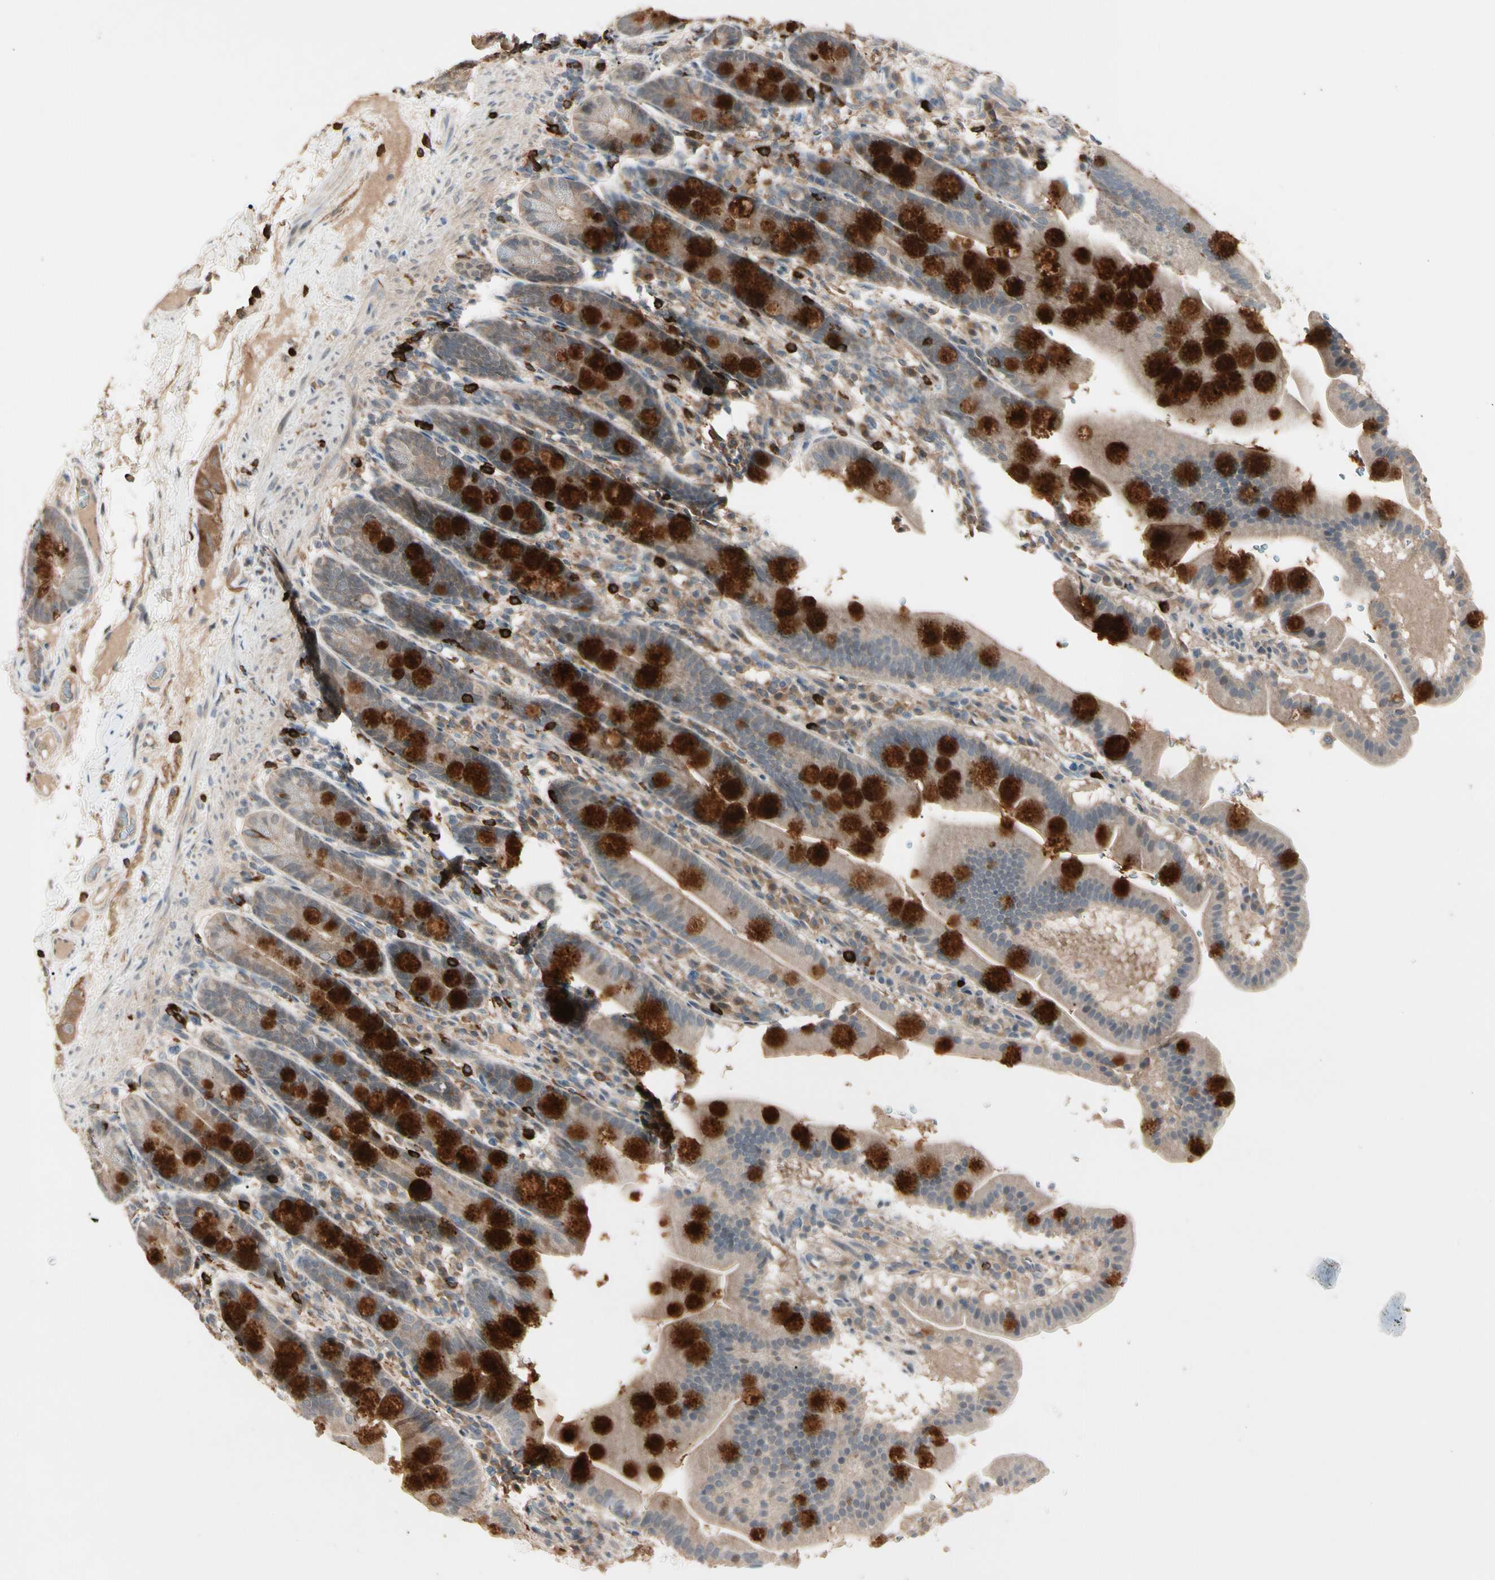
{"staining": {"intensity": "moderate", "quantity": "<25%", "location": "cytoplasmic/membranous"}, "tissue": "duodenum", "cell_type": "Glandular cells", "image_type": "normal", "snomed": [{"axis": "morphology", "description": "Normal tissue, NOS"}, {"axis": "topography", "description": "Duodenum"}], "caption": "The image shows immunohistochemical staining of normal duodenum. There is moderate cytoplasmic/membranous expression is present in approximately <25% of glandular cells. Nuclei are stained in blue.", "gene": "ATG4C", "patient": {"sex": "male", "age": 50}}